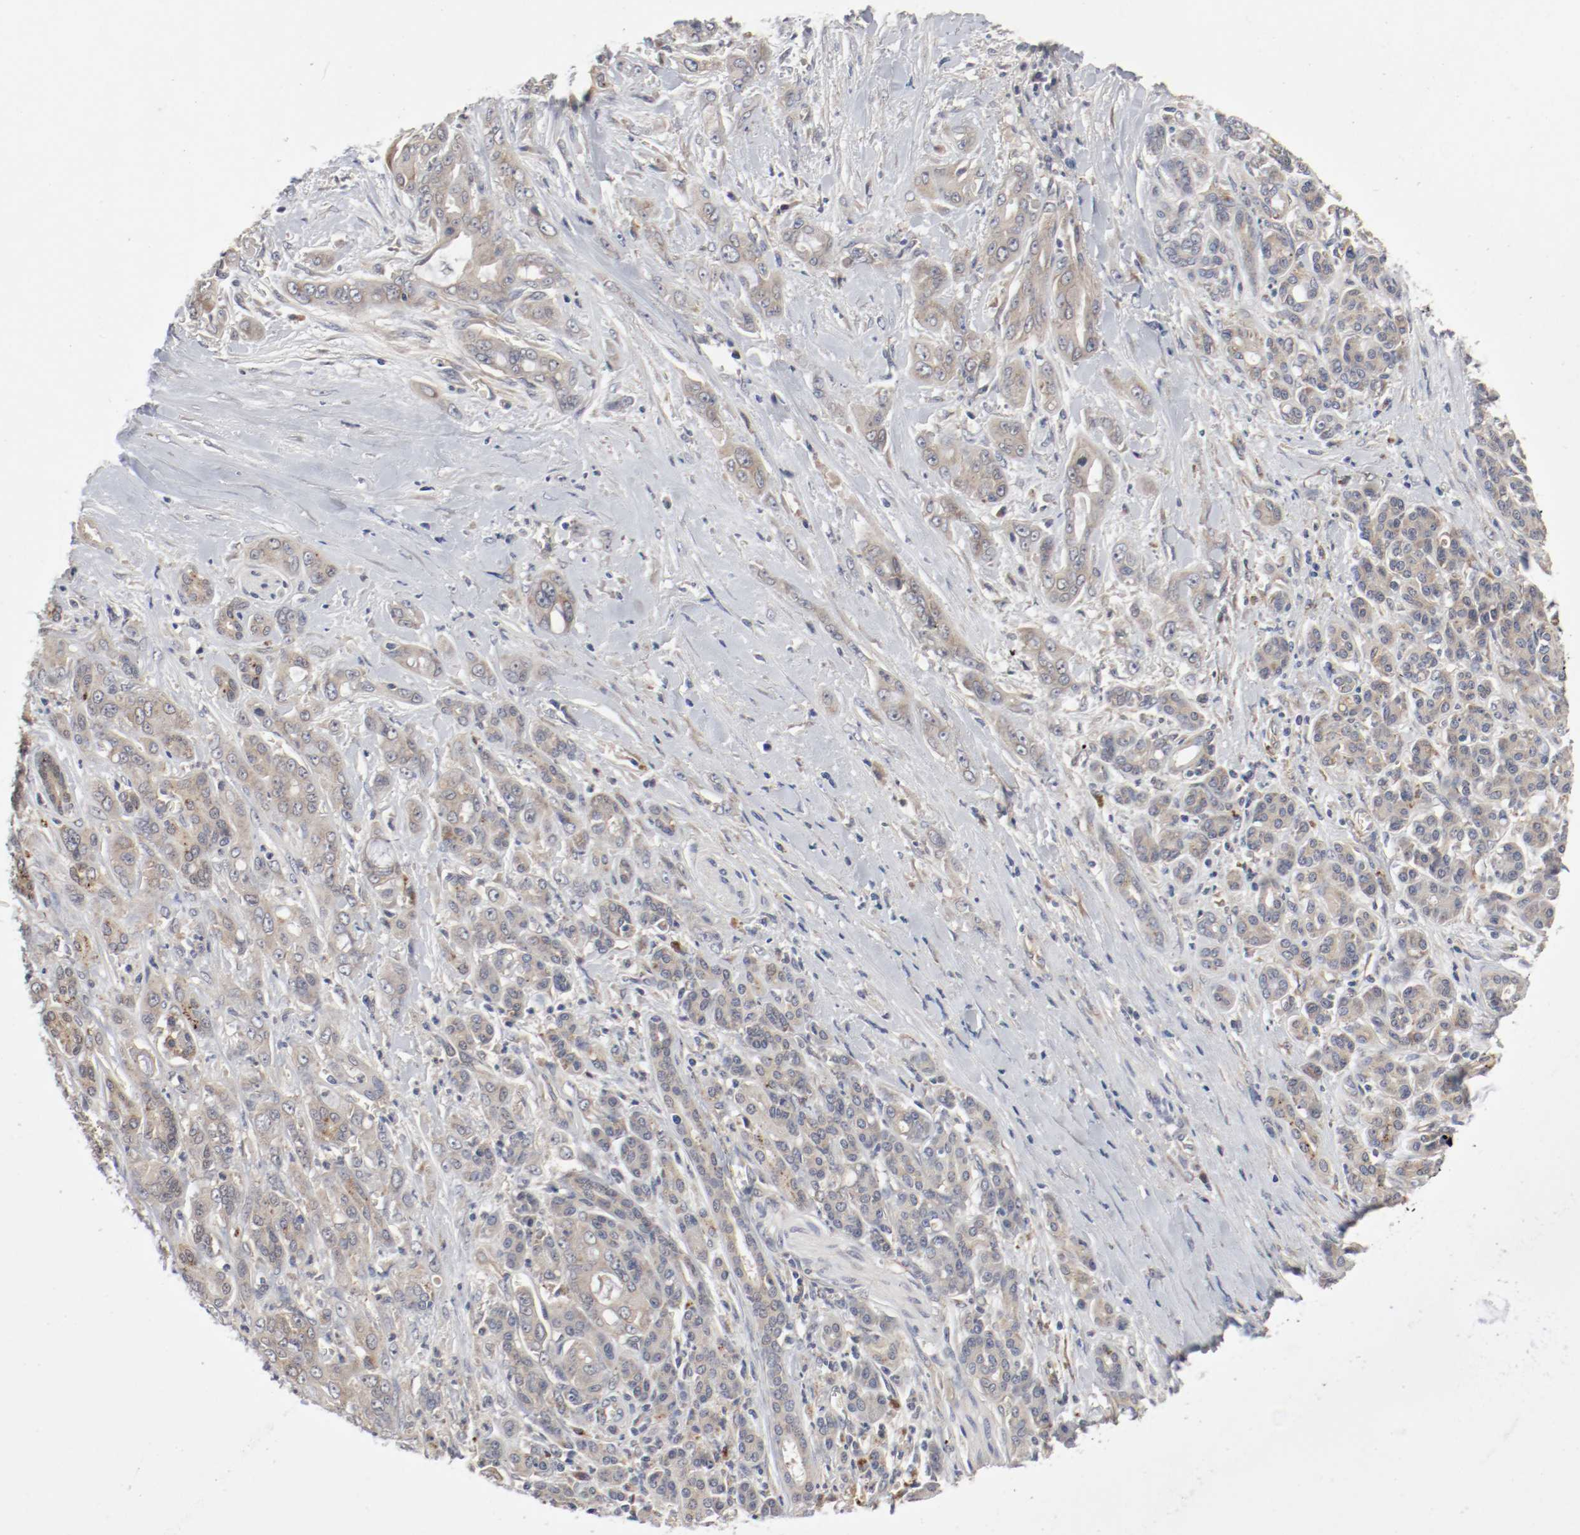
{"staining": {"intensity": "weak", "quantity": ">75%", "location": "cytoplasmic/membranous"}, "tissue": "pancreatic cancer", "cell_type": "Tumor cells", "image_type": "cancer", "snomed": [{"axis": "morphology", "description": "Adenocarcinoma, NOS"}, {"axis": "topography", "description": "Pancreas"}], "caption": "There is low levels of weak cytoplasmic/membranous expression in tumor cells of adenocarcinoma (pancreatic), as demonstrated by immunohistochemical staining (brown color).", "gene": "REN", "patient": {"sex": "male", "age": 59}}